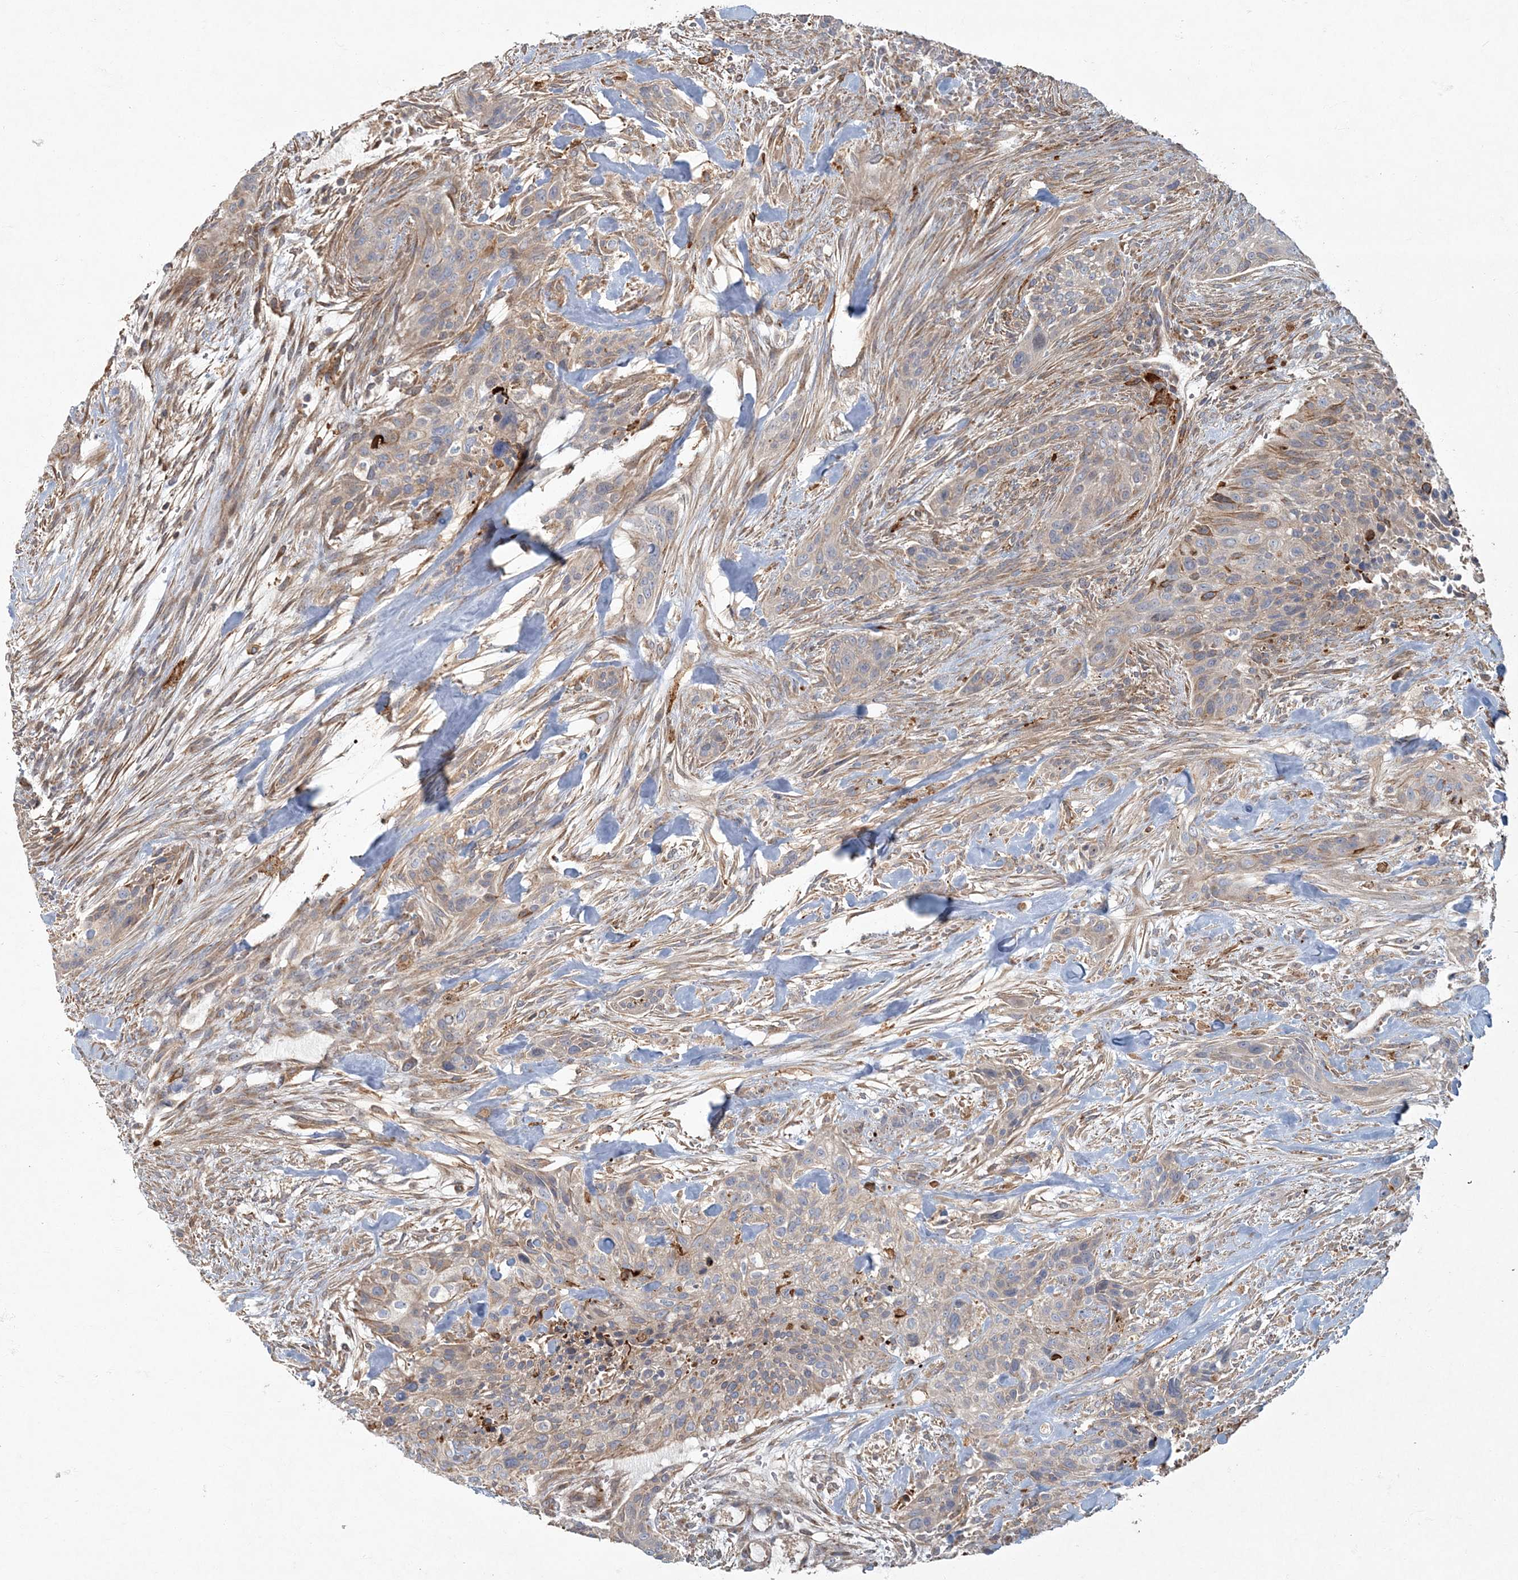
{"staining": {"intensity": "moderate", "quantity": "<25%", "location": "cytoplasmic/membranous"}, "tissue": "urothelial cancer", "cell_type": "Tumor cells", "image_type": "cancer", "snomed": [{"axis": "morphology", "description": "Urothelial carcinoma, High grade"}, {"axis": "topography", "description": "Urinary bladder"}], "caption": "Brown immunohistochemical staining in human urothelial carcinoma (high-grade) shows moderate cytoplasmic/membranous positivity in approximately <25% of tumor cells. (IHC, brightfield microscopy, high magnification).", "gene": "ARHGEF38", "patient": {"sex": "male", "age": 35}}